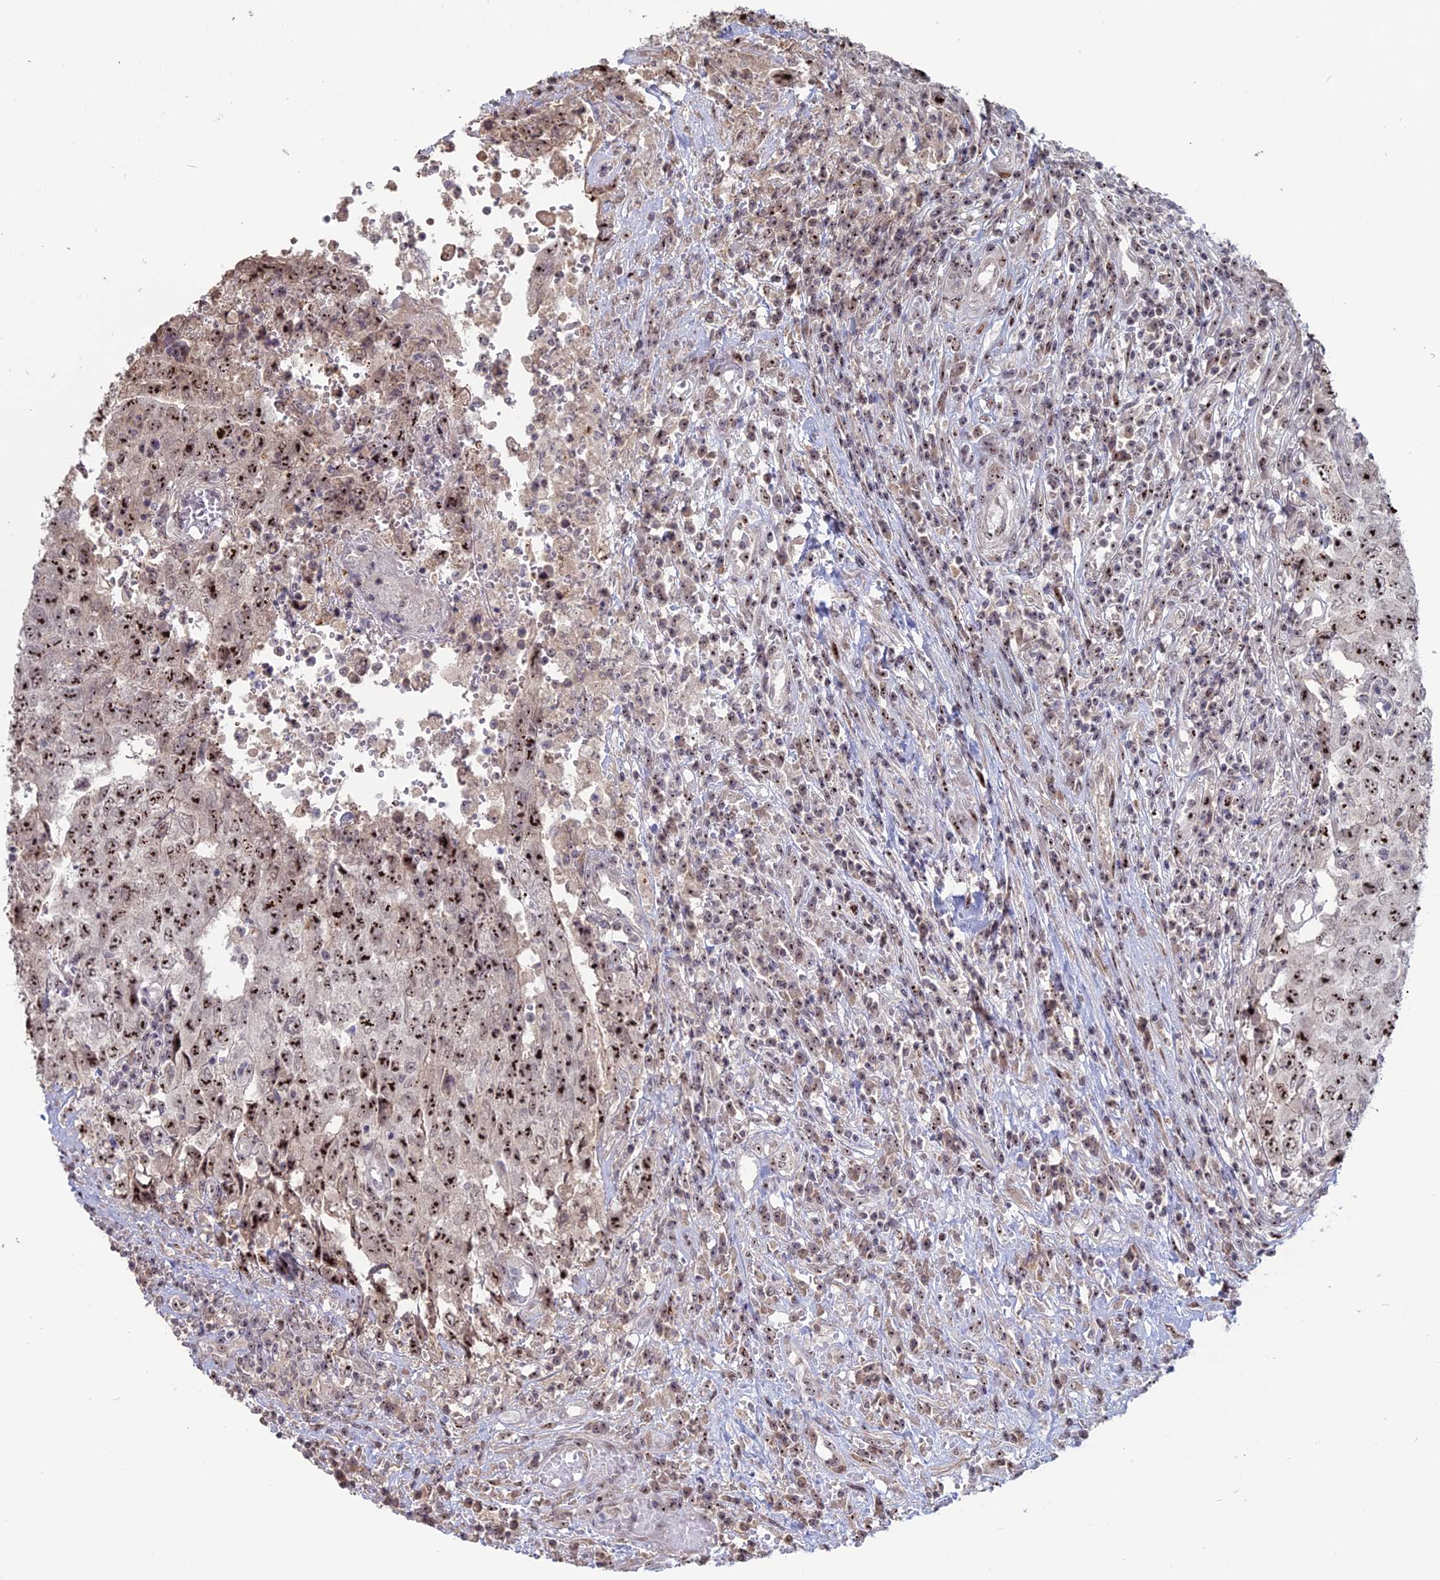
{"staining": {"intensity": "strong", "quantity": ">75%", "location": "nuclear"}, "tissue": "testis cancer", "cell_type": "Tumor cells", "image_type": "cancer", "snomed": [{"axis": "morphology", "description": "Carcinoma, Embryonal, NOS"}, {"axis": "topography", "description": "Testis"}], "caption": "Embryonal carcinoma (testis) stained with a protein marker demonstrates strong staining in tumor cells.", "gene": "FAM131A", "patient": {"sex": "male", "age": 34}}